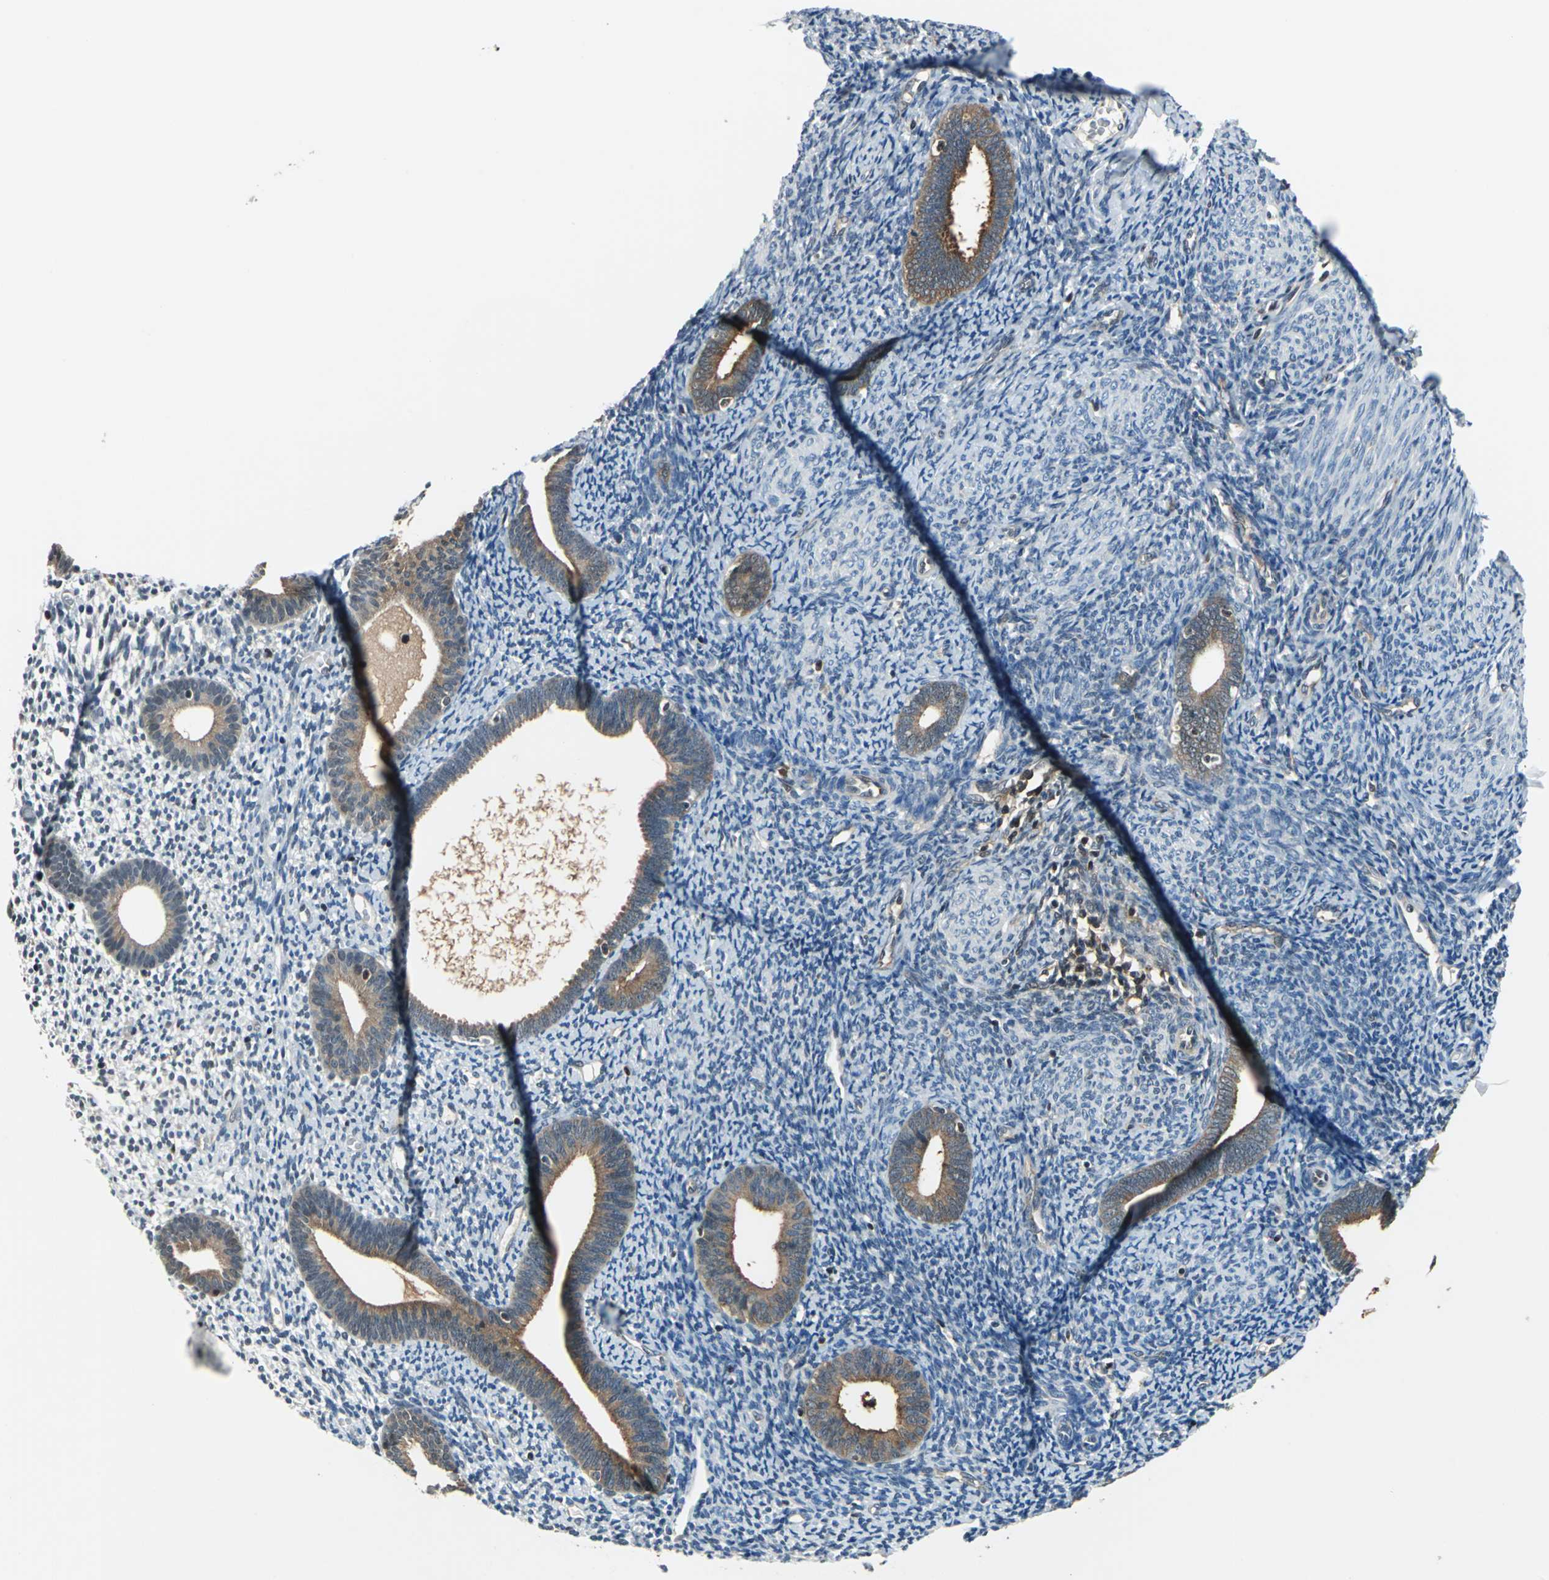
{"staining": {"intensity": "negative", "quantity": "none", "location": "none"}, "tissue": "endometrium", "cell_type": "Cells in endometrial stroma", "image_type": "normal", "snomed": [{"axis": "morphology", "description": "Normal tissue, NOS"}, {"axis": "topography", "description": "Smooth muscle"}, {"axis": "topography", "description": "Endometrium"}], "caption": "Immunohistochemical staining of unremarkable human endometrium displays no significant expression in cells in endometrial stroma. (Stains: DAB (3,3'-diaminobenzidine) IHC with hematoxylin counter stain, Microscopy: brightfield microscopy at high magnification).", "gene": "PSME1", "patient": {"sex": "female", "age": 57}}